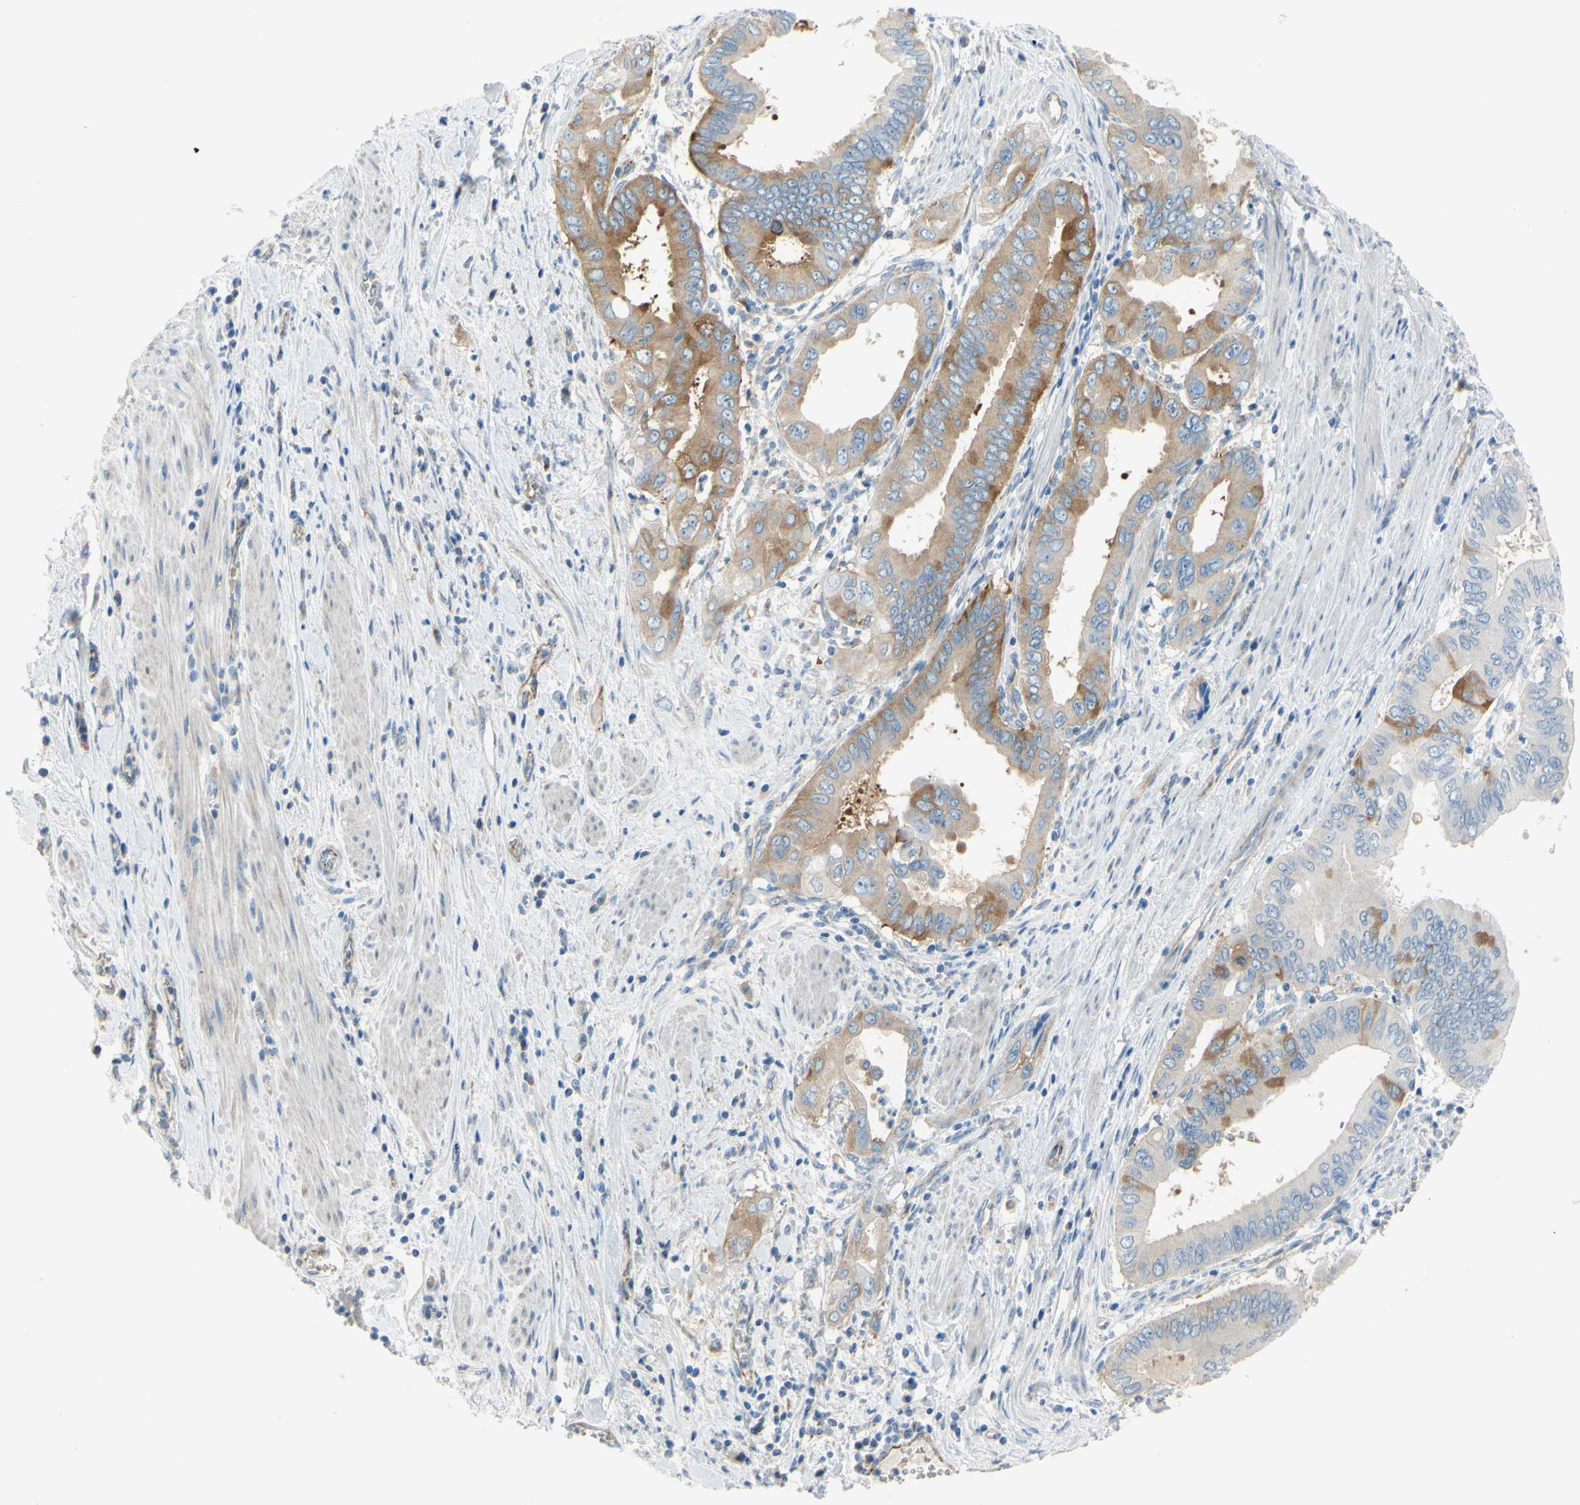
{"staining": {"intensity": "moderate", "quantity": ">75%", "location": "cytoplasmic/membranous"}, "tissue": "pancreatic cancer", "cell_type": "Tumor cells", "image_type": "cancer", "snomed": [{"axis": "morphology", "description": "Normal tissue, NOS"}, {"axis": "topography", "description": "Lymph node"}], "caption": "Pancreatic cancer stained for a protein (brown) exhibits moderate cytoplasmic/membranous positive positivity in about >75% of tumor cells.", "gene": "FRMD4B", "patient": {"sex": "male", "age": 50}}